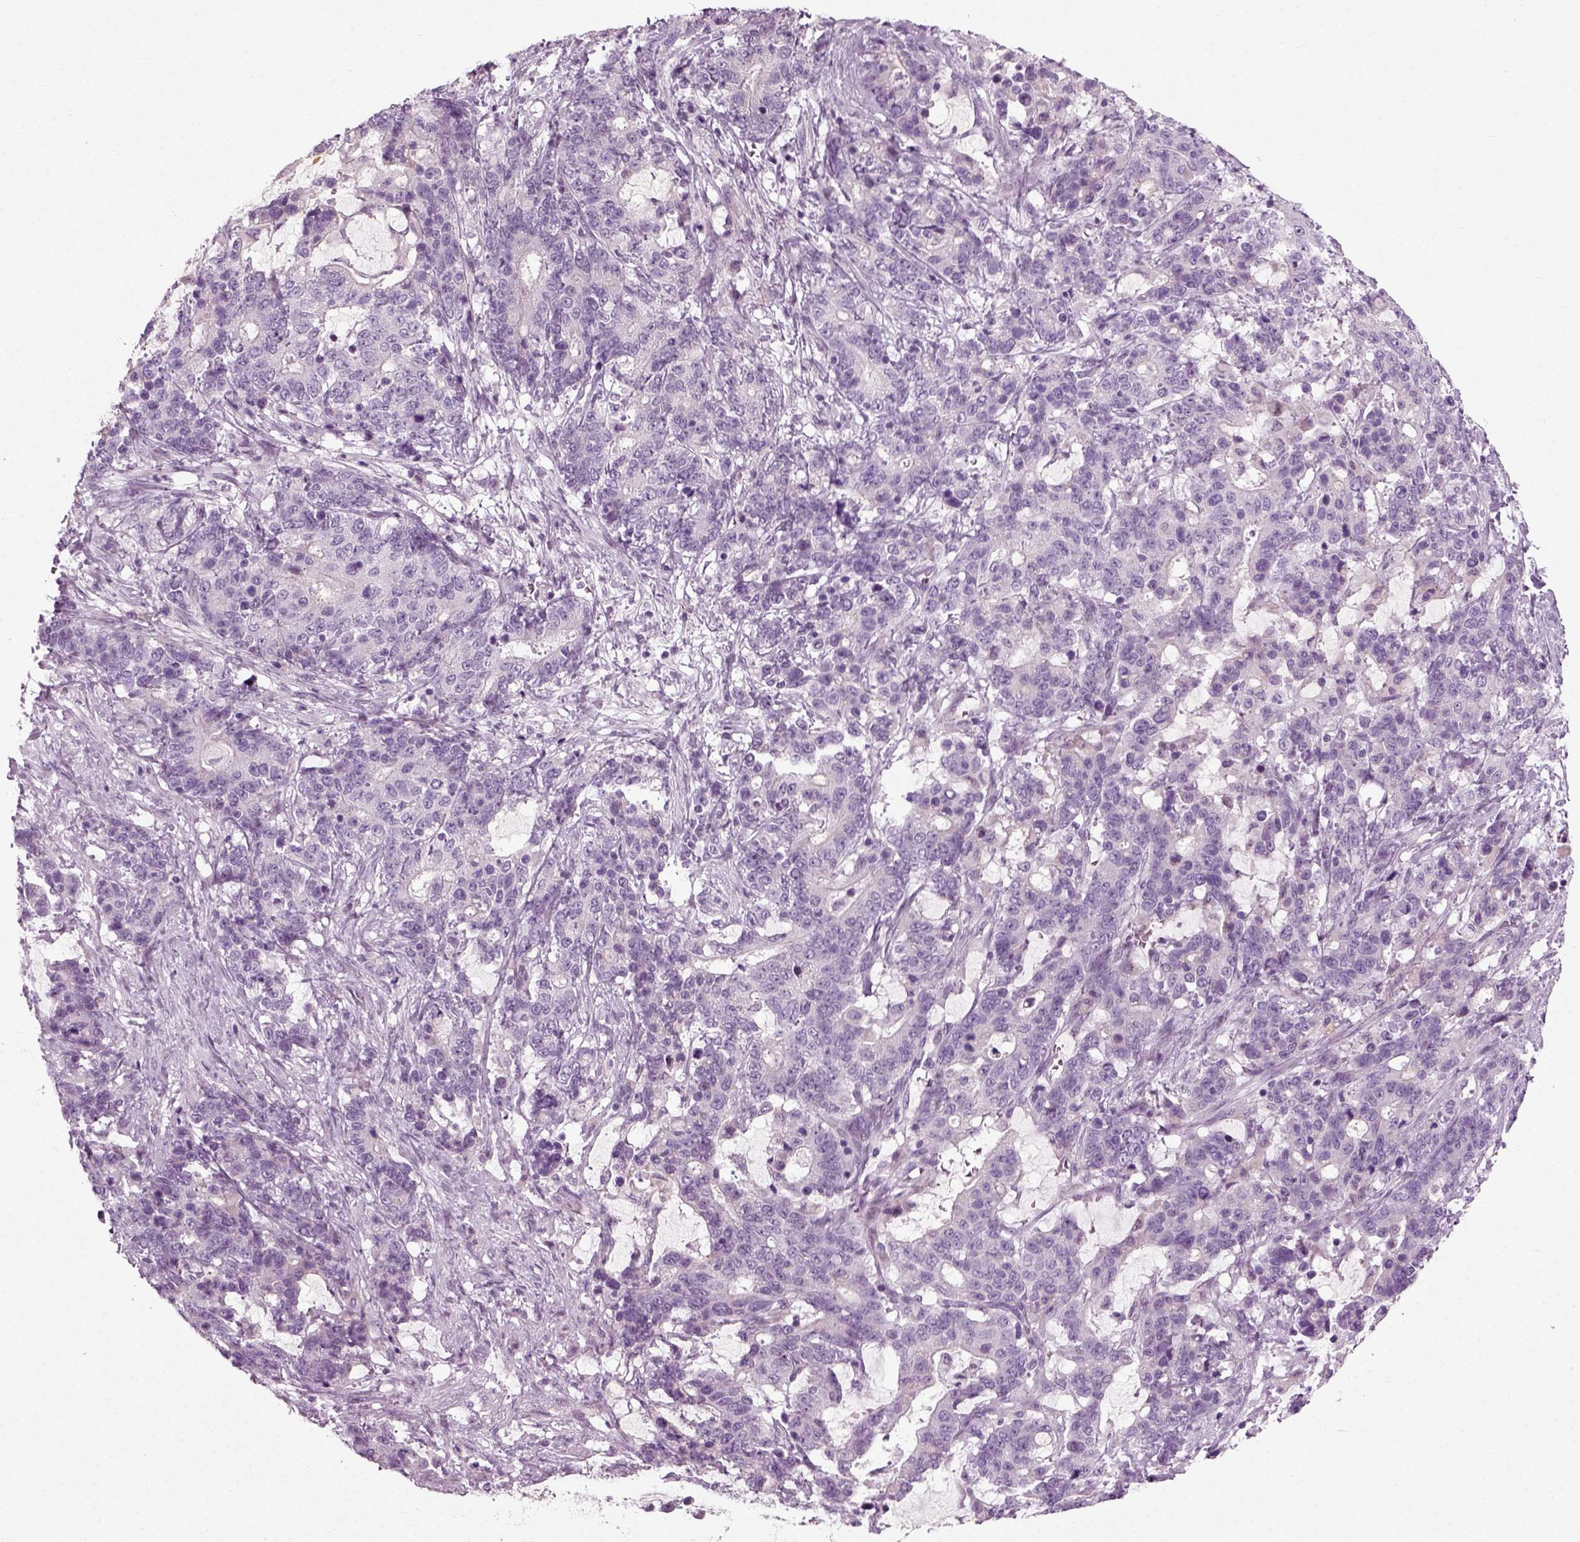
{"staining": {"intensity": "negative", "quantity": "none", "location": "none"}, "tissue": "stomach cancer", "cell_type": "Tumor cells", "image_type": "cancer", "snomed": [{"axis": "morphology", "description": "Normal tissue, NOS"}, {"axis": "morphology", "description": "Adenocarcinoma, NOS"}, {"axis": "topography", "description": "Stomach"}], "caption": "Immunohistochemistry image of neoplastic tissue: human stomach cancer (adenocarcinoma) stained with DAB (3,3'-diaminobenzidine) demonstrates no significant protein positivity in tumor cells.", "gene": "SCG5", "patient": {"sex": "female", "age": 64}}